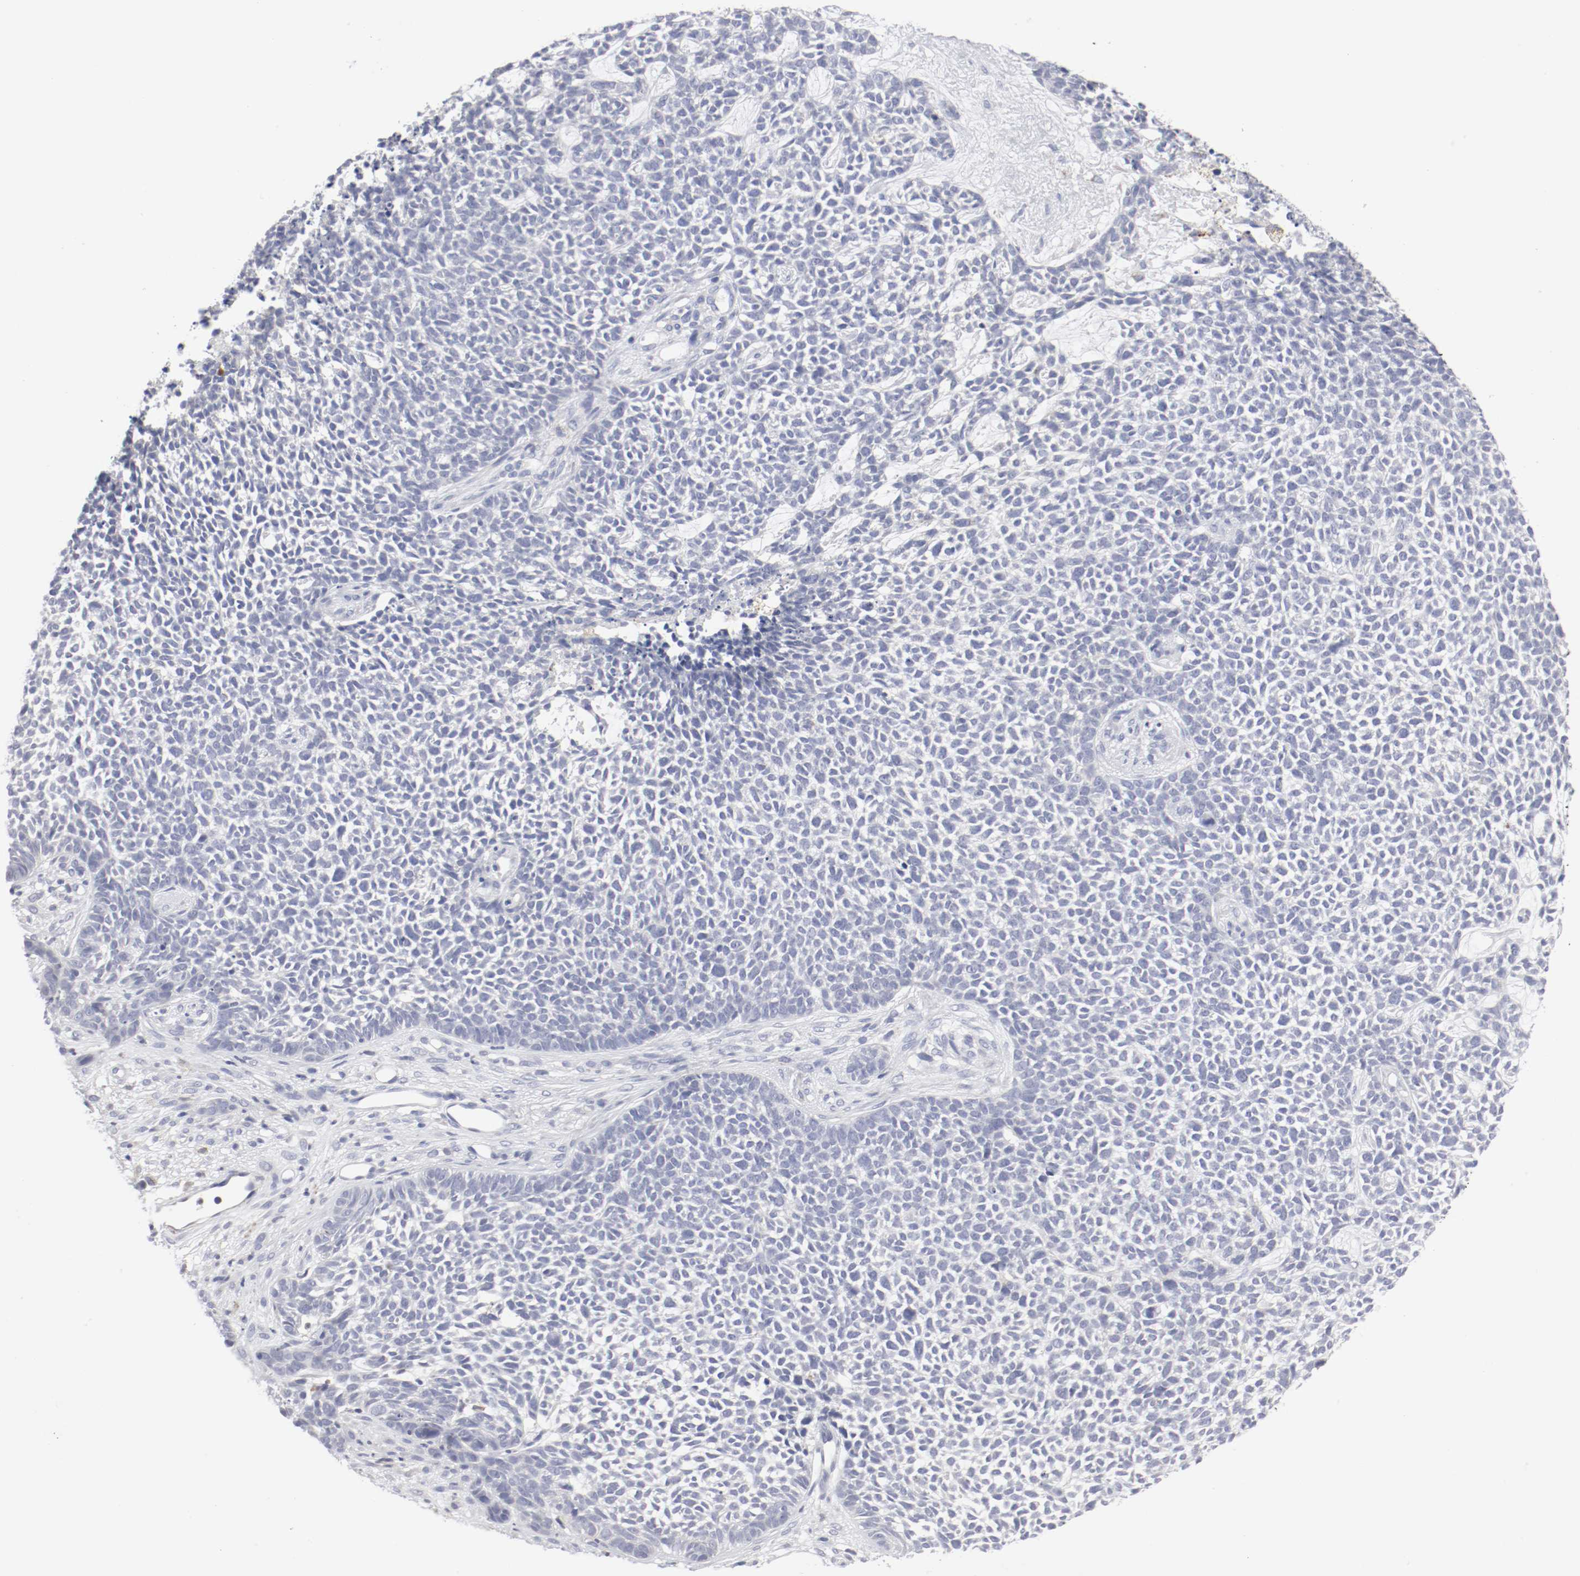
{"staining": {"intensity": "negative", "quantity": "none", "location": "none"}, "tissue": "skin cancer", "cell_type": "Tumor cells", "image_type": "cancer", "snomed": [{"axis": "morphology", "description": "Basal cell carcinoma"}, {"axis": "topography", "description": "Skin"}], "caption": "Tumor cells show no significant positivity in basal cell carcinoma (skin).", "gene": "ITGAX", "patient": {"sex": "female", "age": 84}}